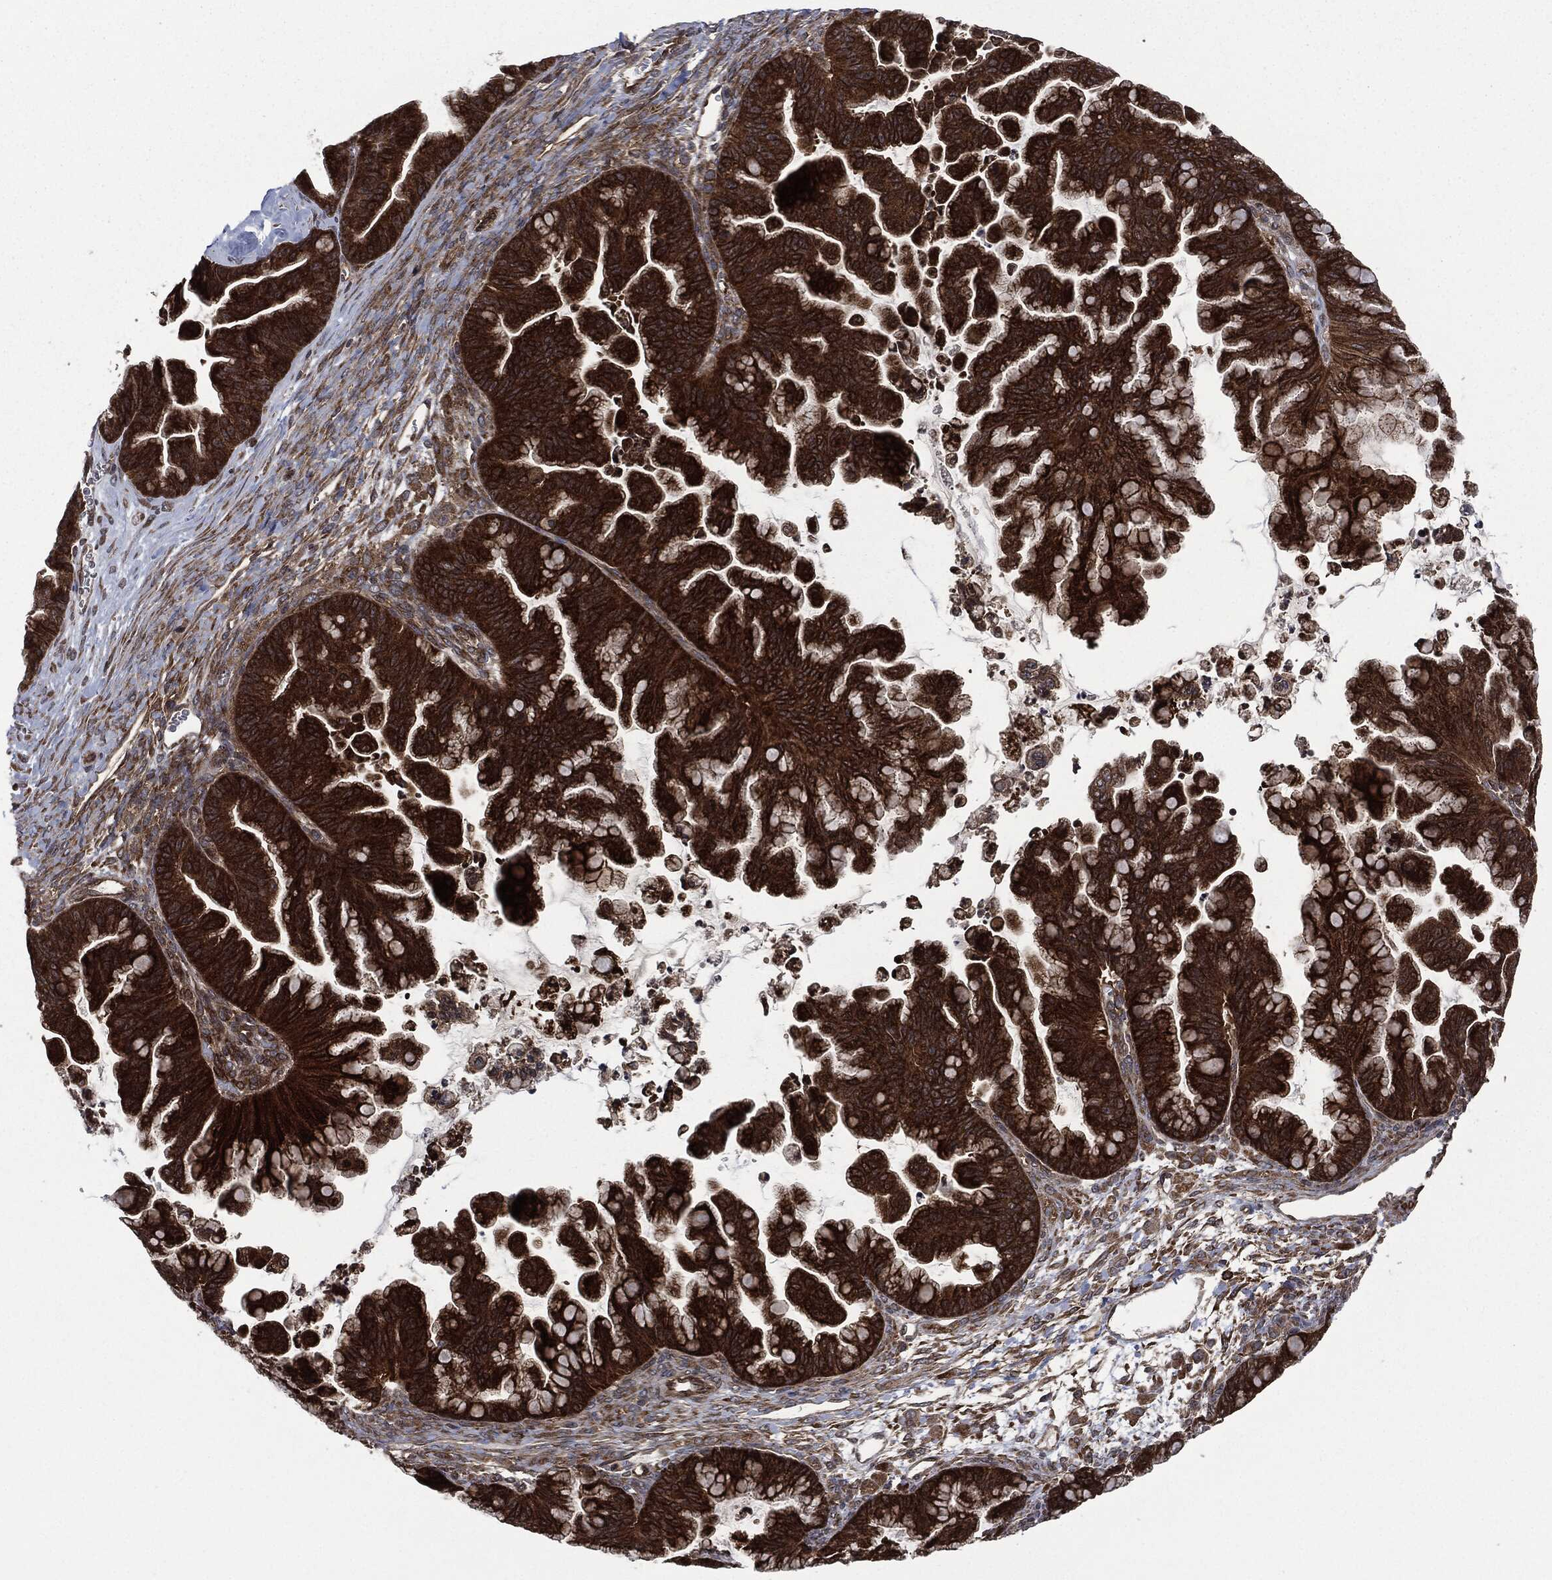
{"staining": {"intensity": "strong", "quantity": ">75%", "location": "cytoplasmic/membranous"}, "tissue": "ovarian cancer", "cell_type": "Tumor cells", "image_type": "cancer", "snomed": [{"axis": "morphology", "description": "Cystadenocarcinoma, mucinous, NOS"}, {"axis": "topography", "description": "Ovary"}], "caption": "A high-resolution histopathology image shows immunohistochemistry (IHC) staining of ovarian cancer (mucinous cystadenocarcinoma), which exhibits strong cytoplasmic/membranous staining in approximately >75% of tumor cells.", "gene": "HRAS", "patient": {"sex": "female", "age": 67}}